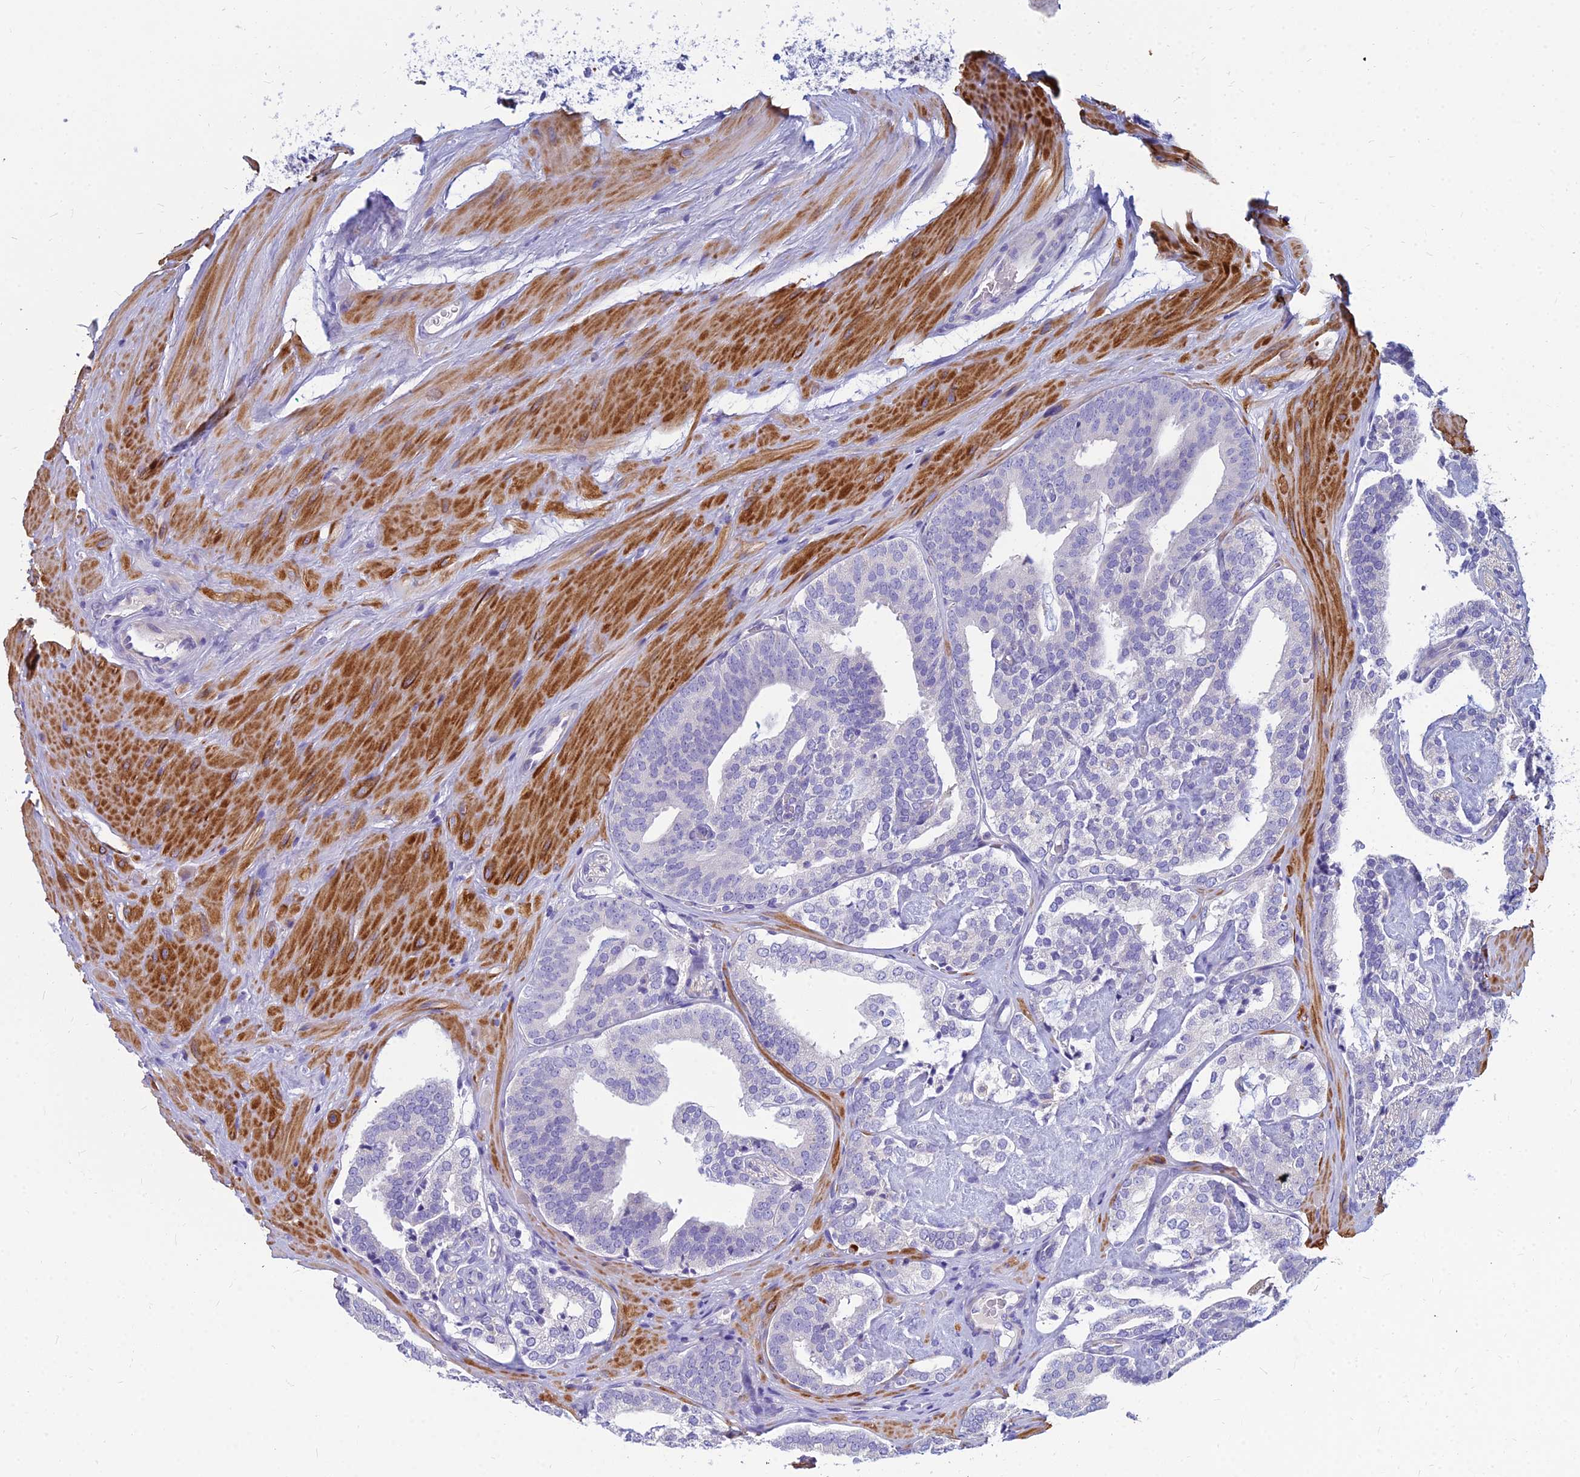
{"staining": {"intensity": "negative", "quantity": "none", "location": "none"}, "tissue": "prostate cancer", "cell_type": "Tumor cells", "image_type": "cancer", "snomed": [{"axis": "morphology", "description": "Adenocarcinoma, High grade"}, {"axis": "topography", "description": "Prostate"}], "caption": "The histopathology image exhibits no staining of tumor cells in high-grade adenocarcinoma (prostate). (DAB IHC visualized using brightfield microscopy, high magnification).", "gene": "ZNF552", "patient": {"sex": "male", "age": 63}}